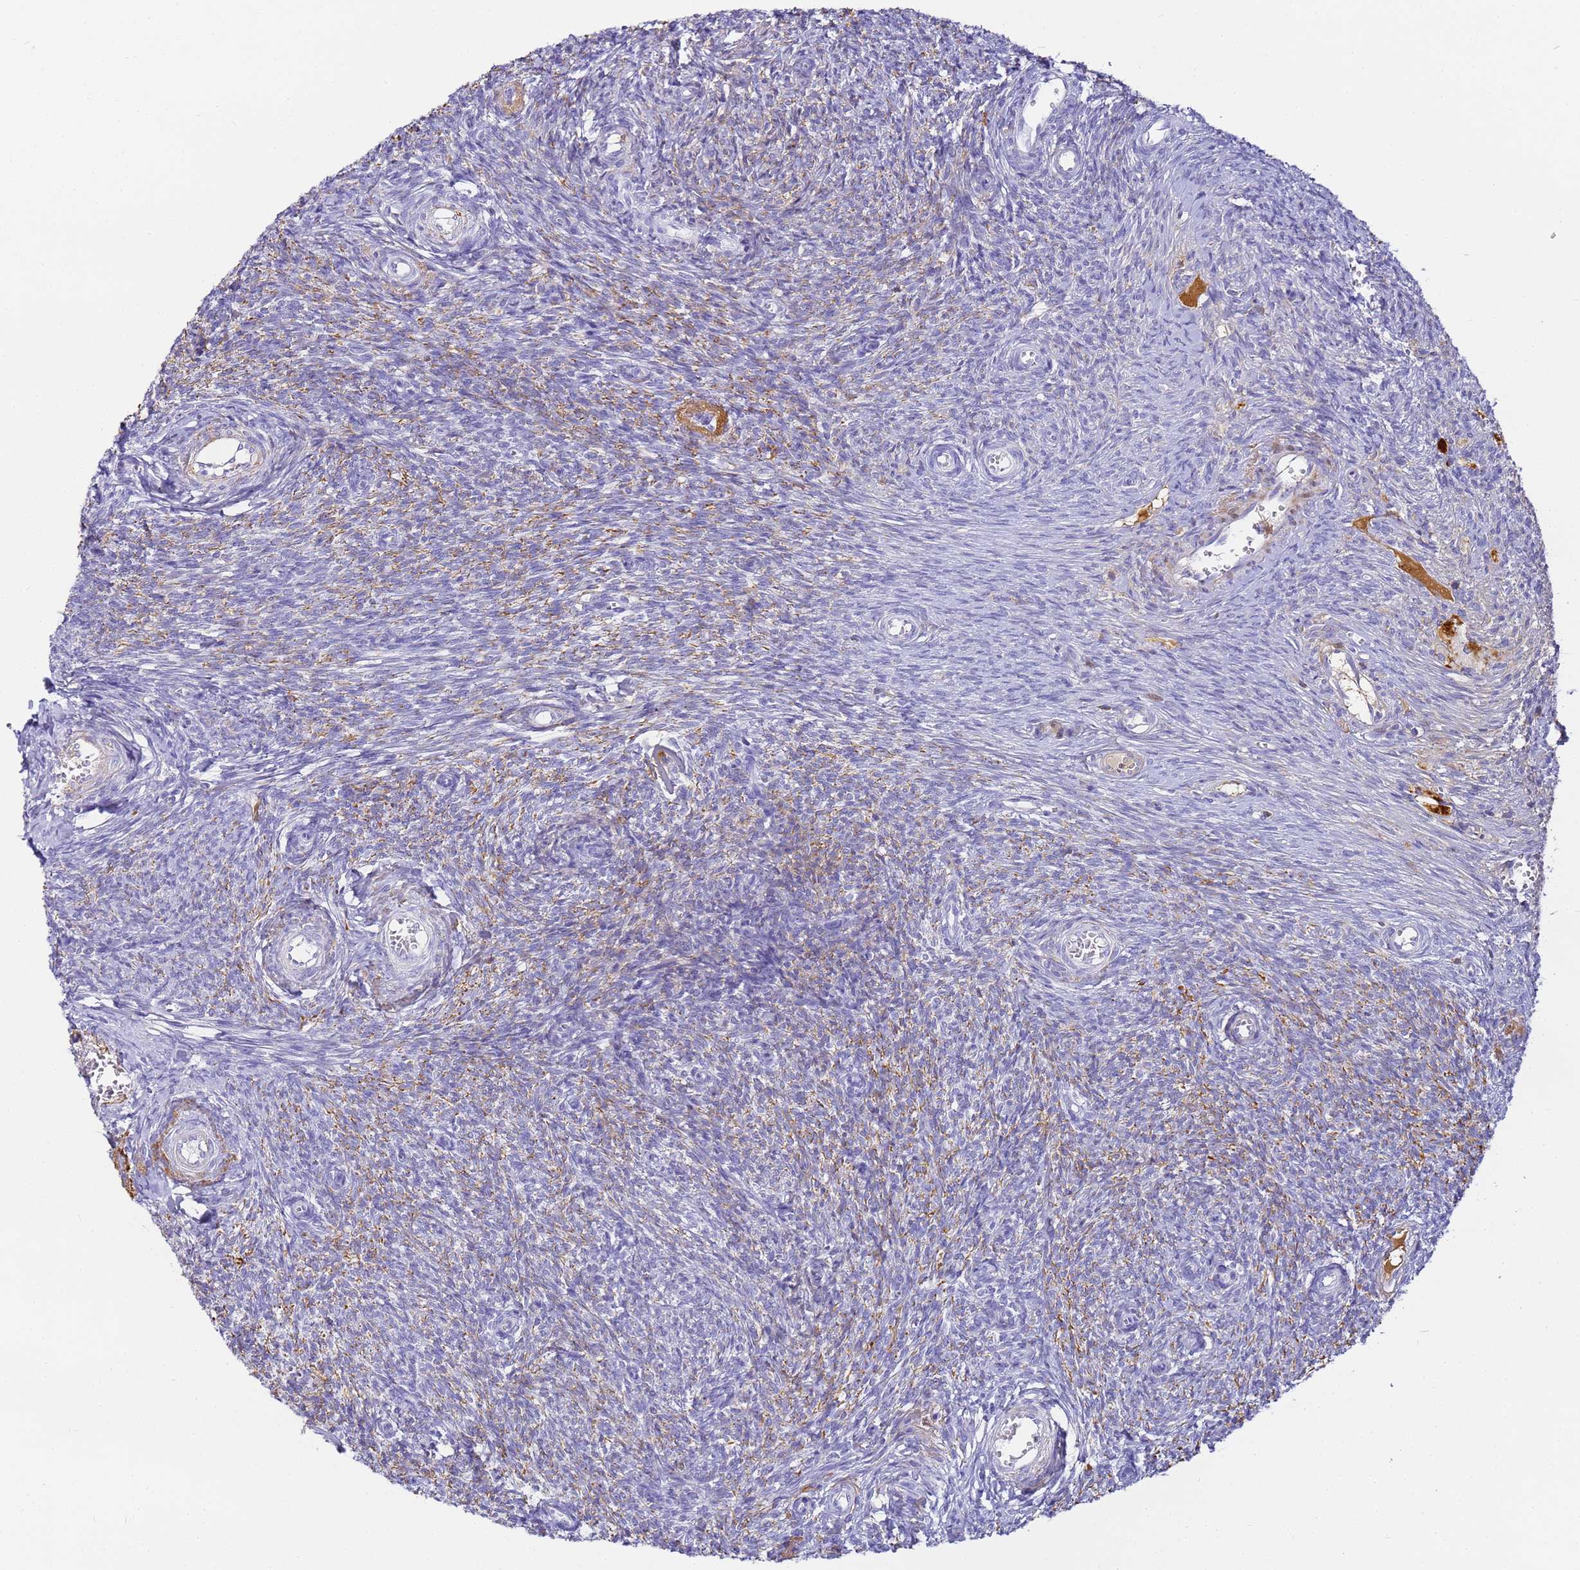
{"staining": {"intensity": "moderate", "quantity": "<25%", "location": "cytoplasmic/membranous"}, "tissue": "ovary", "cell_type": "Ovarian stroma cells", "image_type": "normal", "snomed": [{"axis": "morphology", "description": "Normal tissue, NOS"}, {"axis": "topography", "description": "Ovary"}], "caption": "Ovarian stroma cells demonstrate low levels of moderate cytoplasmic/membranous positivity in approximately <25% of cells in unremarkable ovary.", "gene": "CFHR1", "patient": {"sex": "female", "age": 44}}